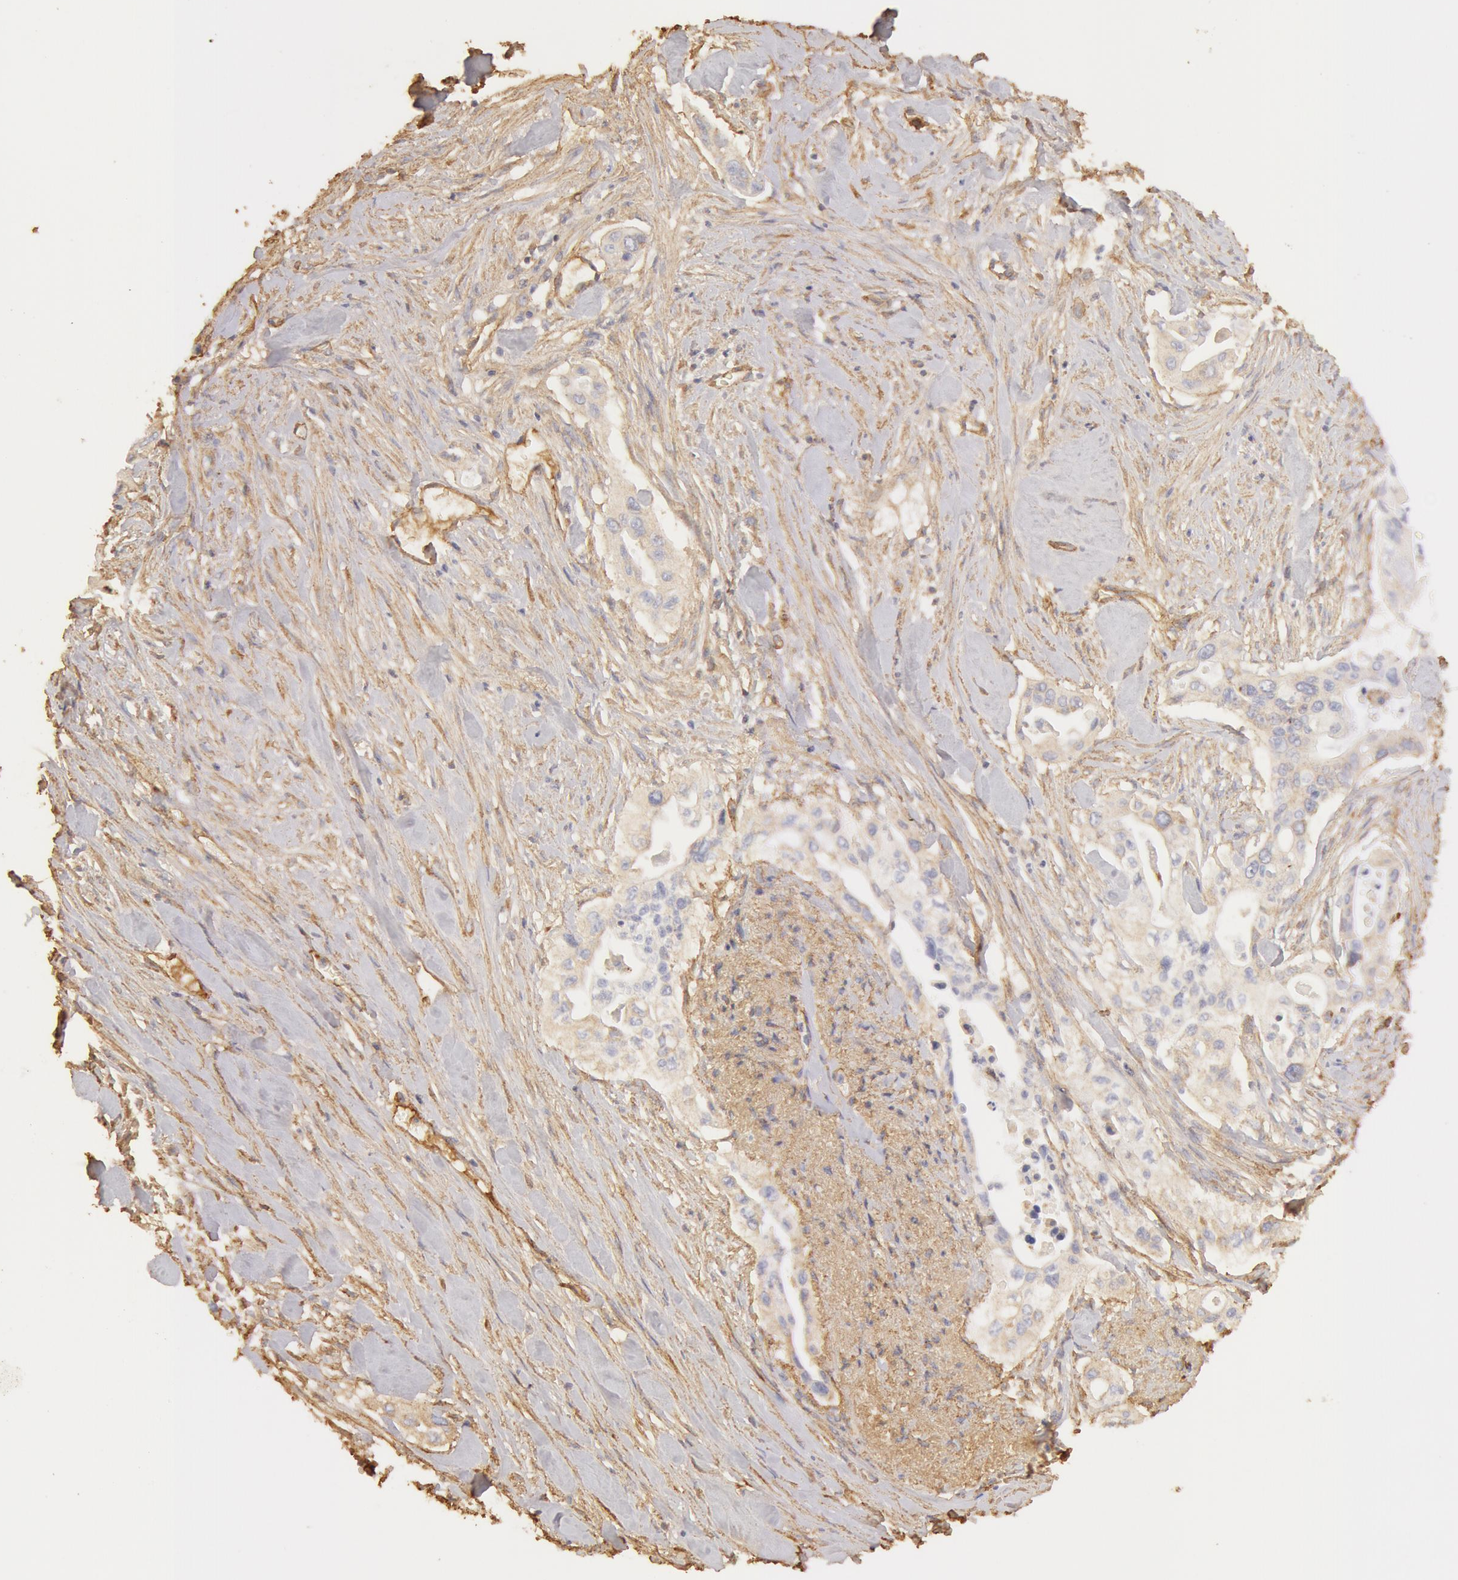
{"staining": {"intensity": "weak", "quantity": "<25%", "location": "cytoplasmic/membranous"}, "tissue": "pancreatic cancer", "cell_type": "Tumor cells", "image_type": "cancer", "snomed": [{"axis": "morphology", "description": "Adenocarcinoma, NOS"}, {"axis": "topography", "description": "Pancreas"}], "caption": "Protein analysis of pancreatic cancer displays no significant expression in tumor cells.", "gene": "COL4A1", "patient": {"sex": "male", "age": 77}}